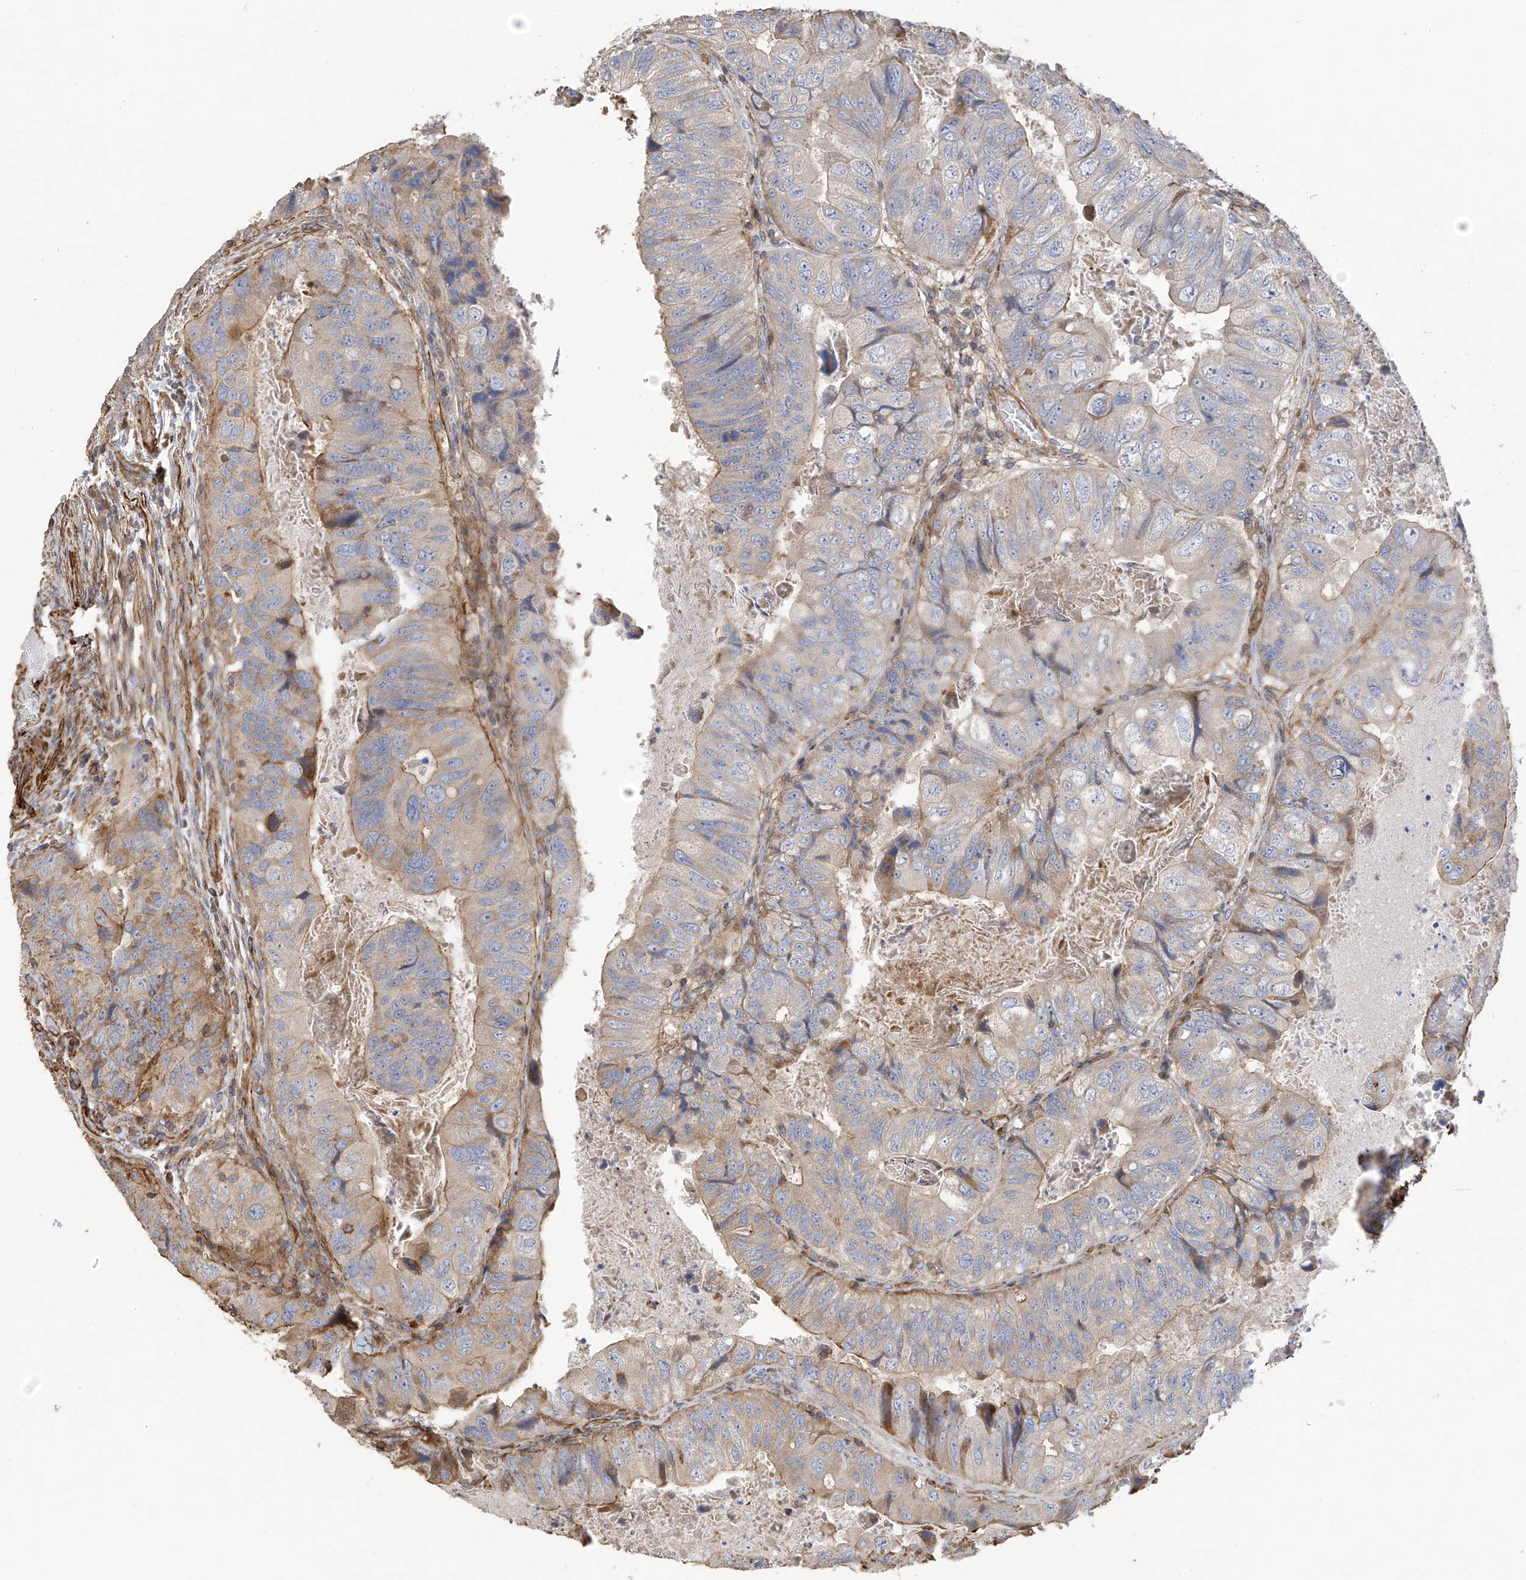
{"staining": {"intensity": "weak", "quantity": "25%-75%", "location": "cytoplasmic/membranous"}, "tissue": "colorectal cancer", "cell_type": "Tumor cells", "image_type": "cancer", "snomed": [{"axis": "morphology", "description": "Adenocarcinoma, NOS"}, {"axis": "topography", "description": "Rectum"}], "caption": "Approximately 25%-75% of tumor cells in colorectal cancer show weak cytoplasmic/membranous protein positivity as visualized by brown immunohistochemical staining.", "gene": "SLC43A3", "patient": {"sex": "male", "age": 63}}